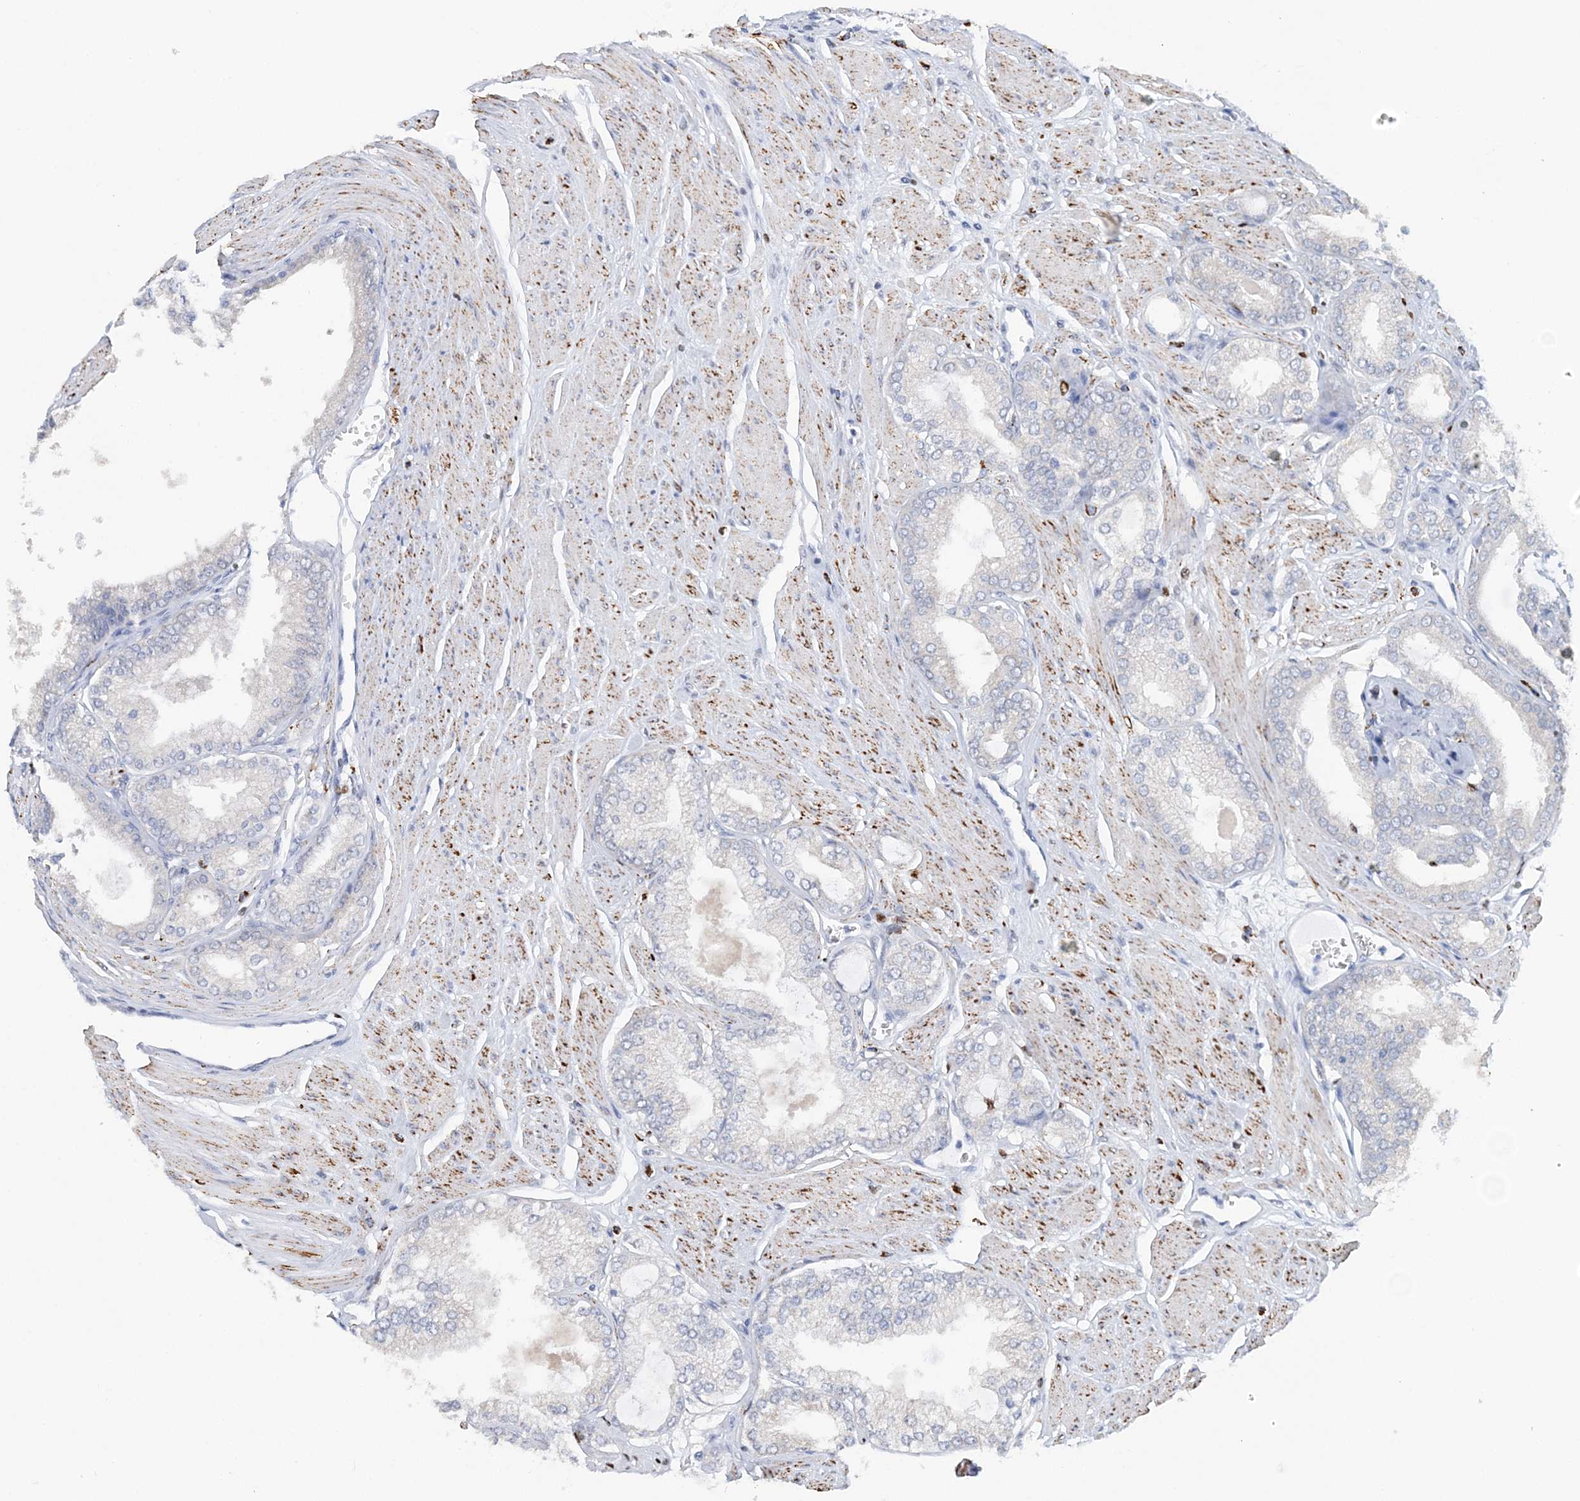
{"staining": {"intensity": "negative", "quantity": "none", "location": "none"}, "tissue": "prostate cancer", "cell_type": "Tumor cells", "image_type": "cancer", "snomed": [{"axis": "morphology", "description": "Adenocarcinoma, High grade"}, {"axis": "topography", "description": "Prostate"}], "caption": "This is an immunohistochemistry (IHC) micrograph of high-grade adenocarcinoma (prostate). There is no expression in tumor cells.", "gene": "NIT2", "patient": {"sex": "male", "age": 61}}